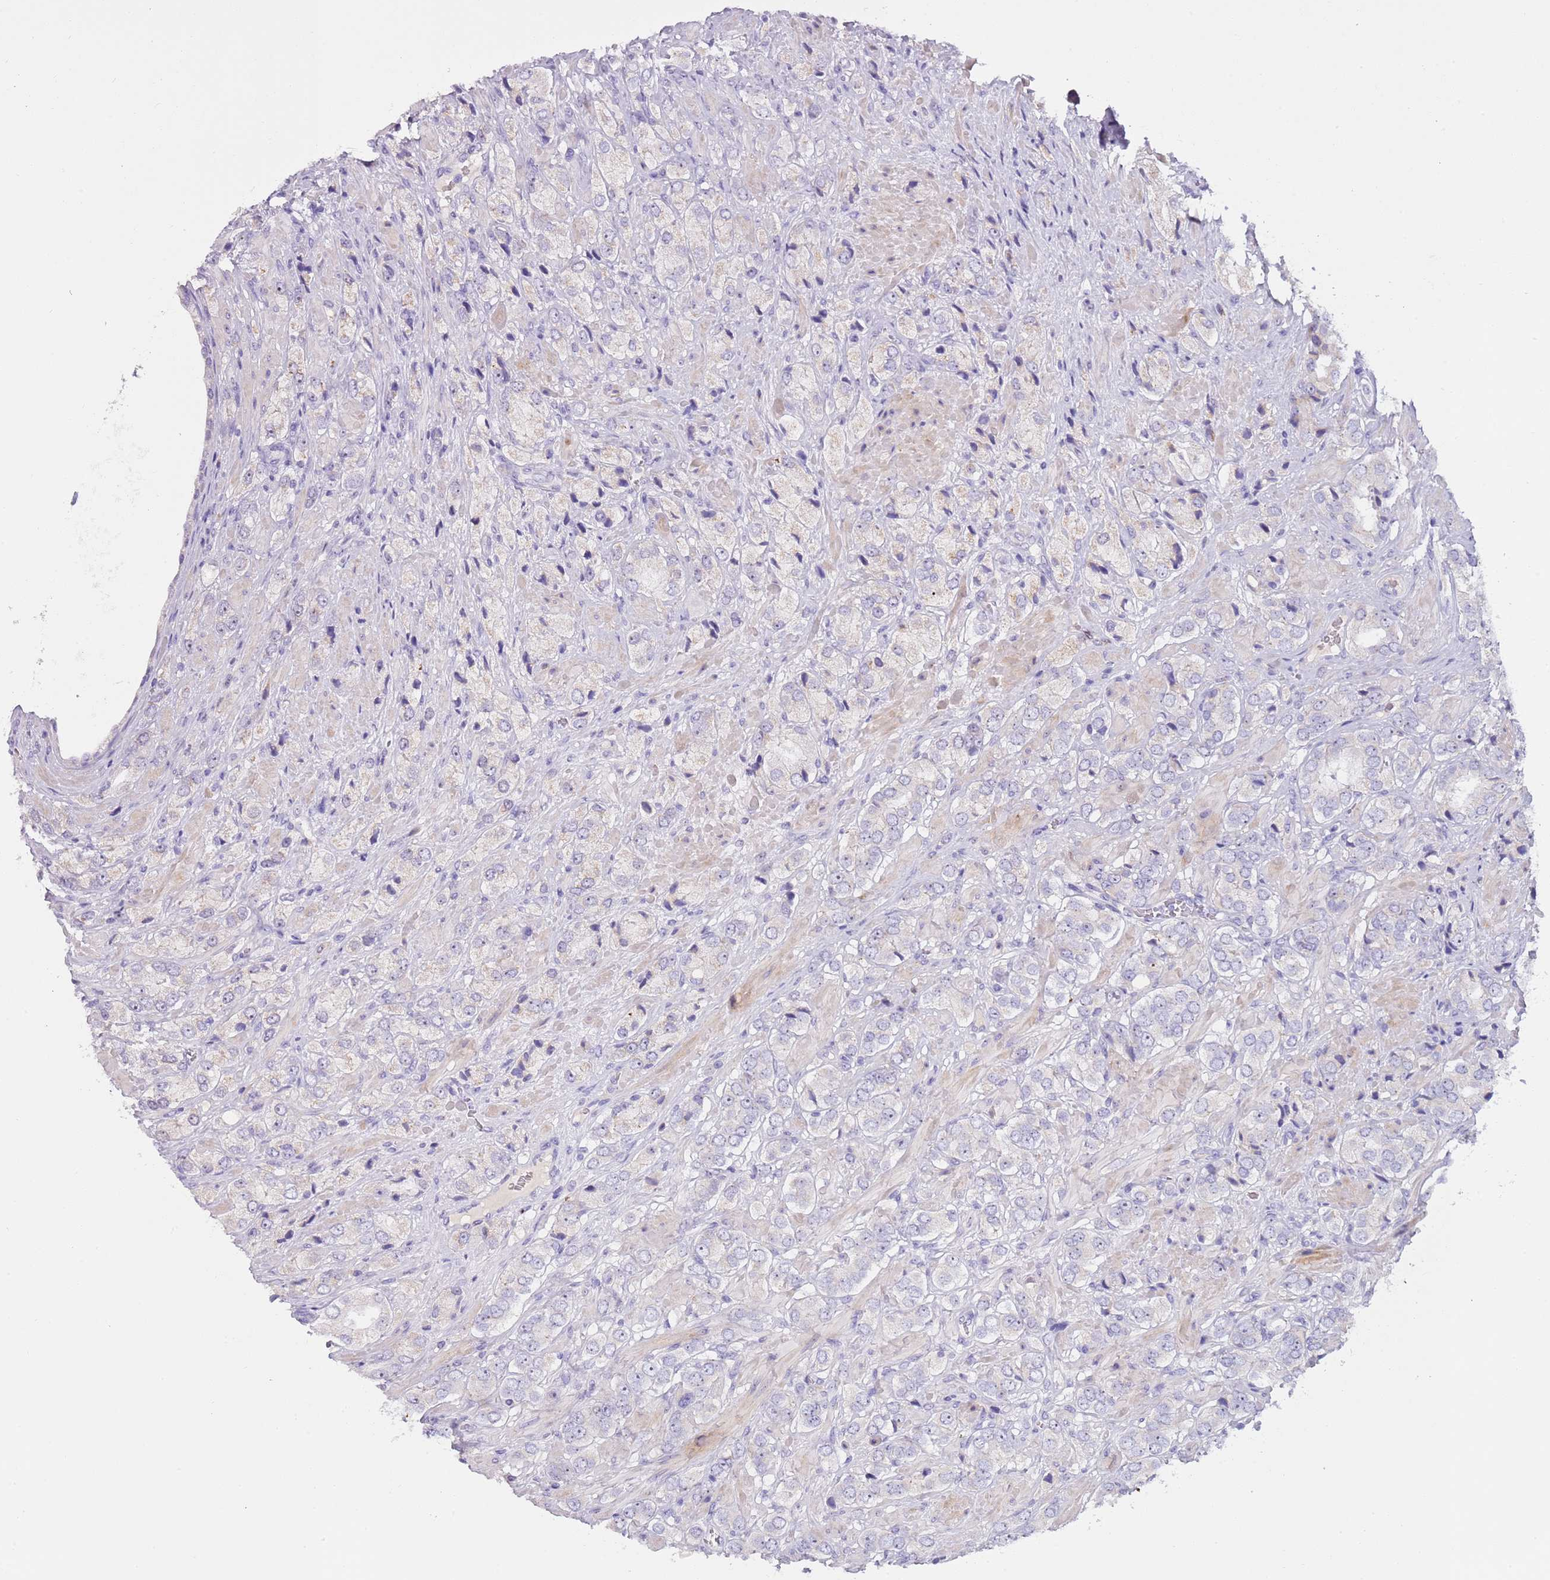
{"staining": {"intensity": "negative", "quantity": "none", "location": "none"}, "tissue": "prostate cancer", "cell_type": "Tumor cells", "image_type": "cancer", "snomed": [{"axis": "morphology", "description": "Adenocarcinoma, High grade"}, {"axis": "topography", "description": "Prostate and seminal vesicle, NOS"}], "caption": "Micrograph shows no significant protein expression in tumor cells of prostate cancer (high-grade adenocarcinoma).", "gene": "NBPF6", "patient": {"sex": "male", "age": 64}}